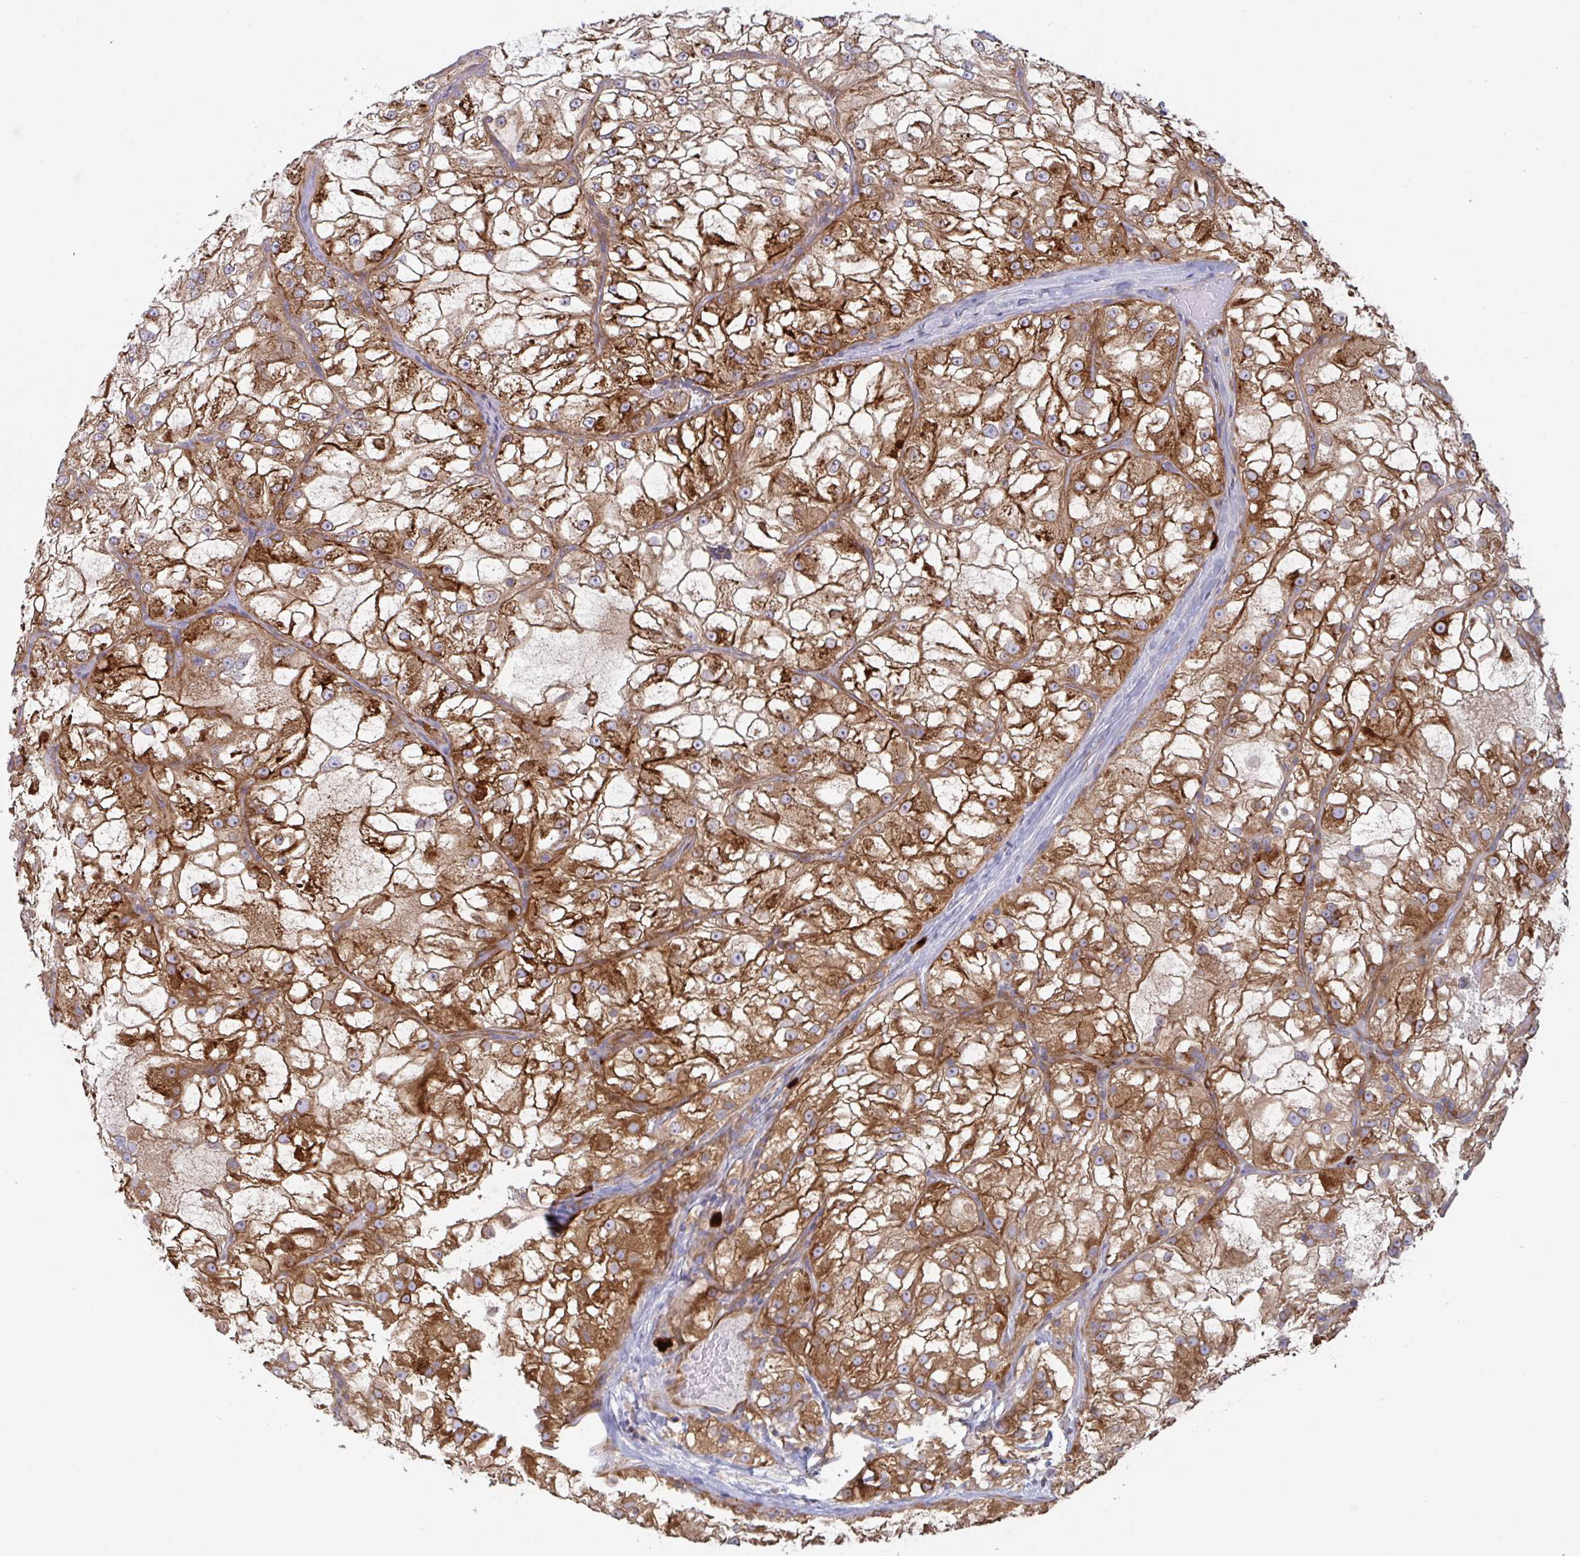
{"staining": {"intensity": "moderate", "quantity": ">75%", "location": "cytoplasmic/membranous"}, "tissue": "renal cancer", "cell_type": "Tumor cells", "image_type": "cancer", "snomed": [{"axis": "morphology", "description": "Adenocarcinoma, NOS"}, {"axis": "topography", "description": "Kidney"}], "caption": "This image reveals renal adenocarcinoma stained with immunohistochemistry (IHC) to label a protein in brown. The cytoplasmic/membranous of tumor cells show moderate positivity for the protein. Nuclei are counter-stained blue.", "gene": "YARS2", "patient": {"sex": "female", "age": 72}}